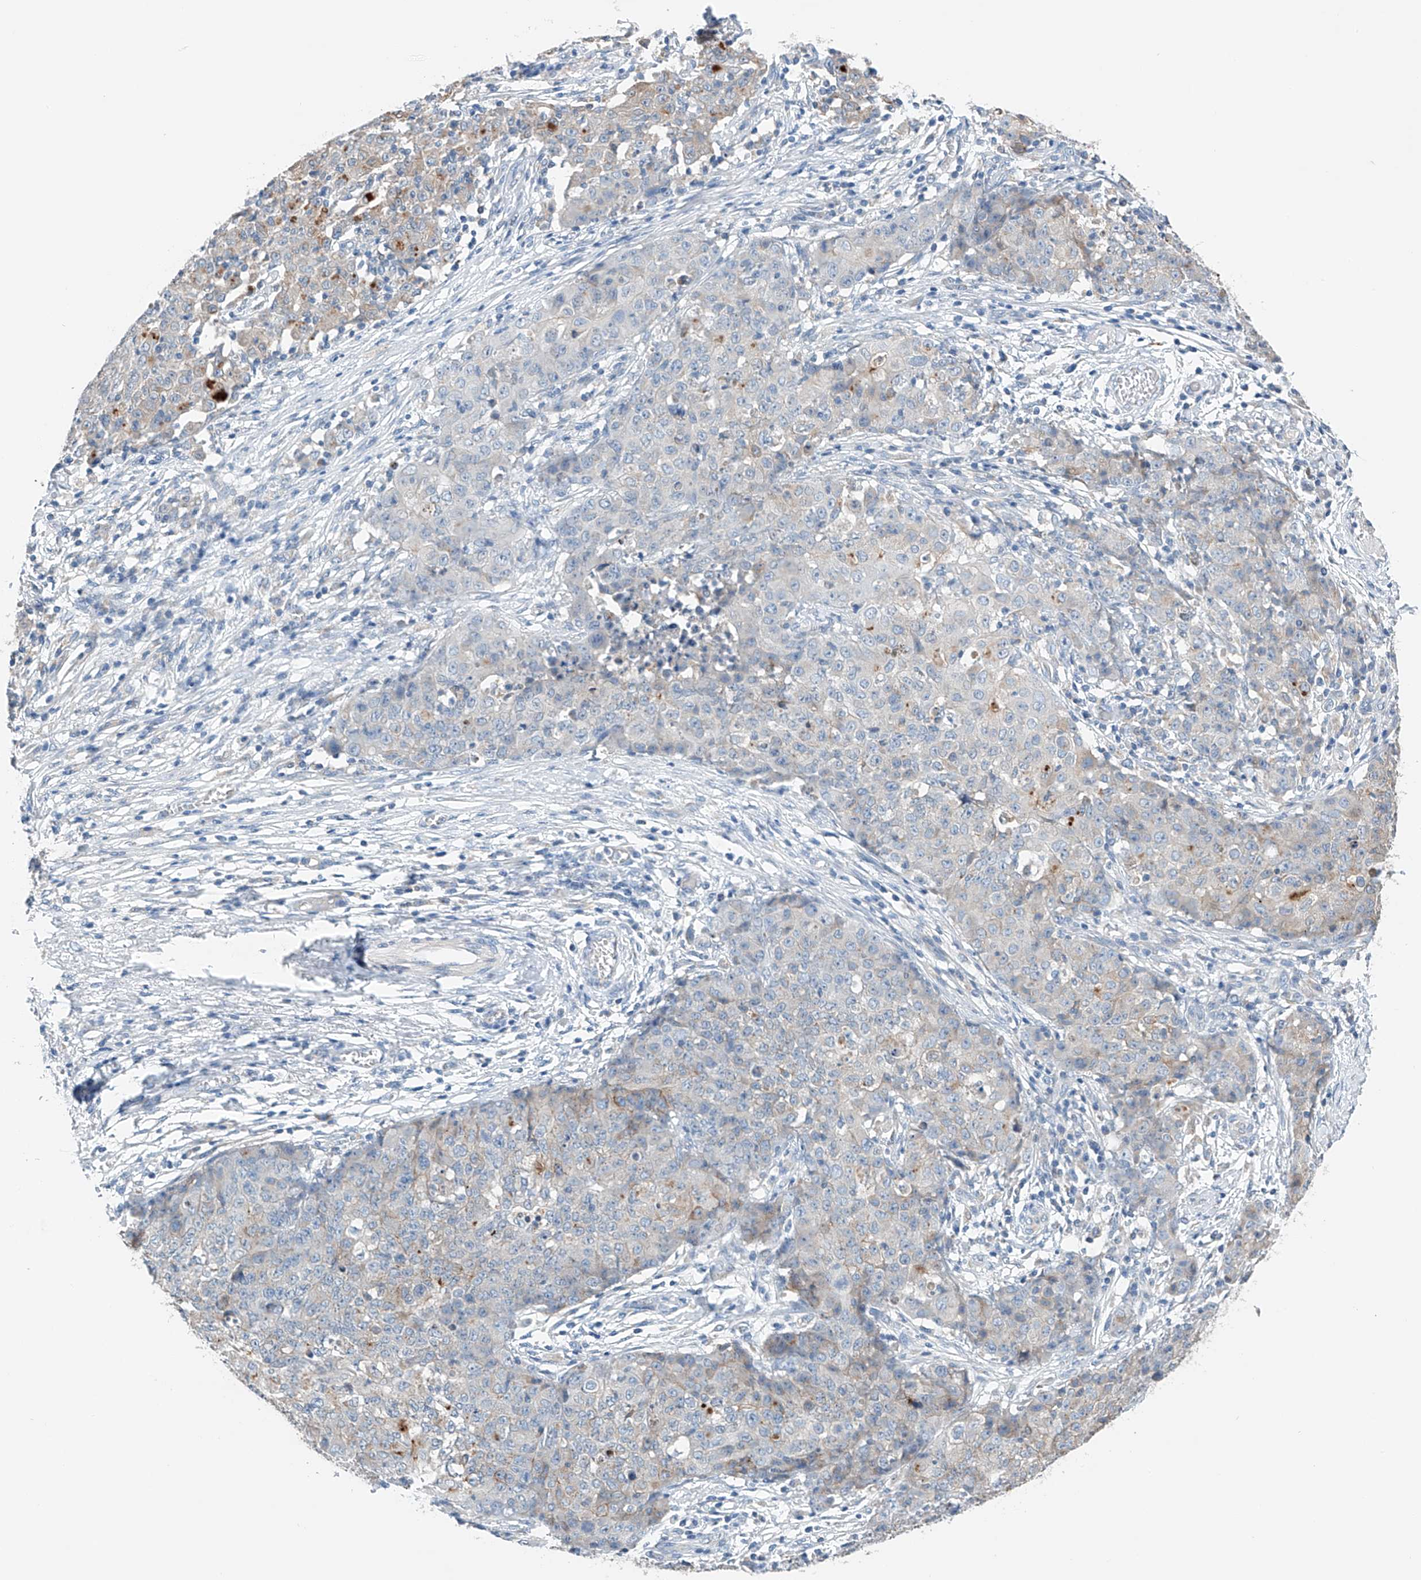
{"staining": {"intensity": "weak", "quantity": "<25%", "location": "cytoplasmic/membranous"}, "tissue": "ovarian cancer", "cell_type": "Tumor cells", "image_type": "cancer", "snomed": [{"axis": "morphology", "description": "Carcinoma, endometroid"}, {"axis": "topography", "description": "Ovary"}], "caption": "Immunohistochemistry micrograph of neoplastic tissue: ovarian cancer stained with DAB exhibits no significant protein staining in tumor cells.", "gene": "GPC4", "patient": {"sex": "female", "age": 42}}